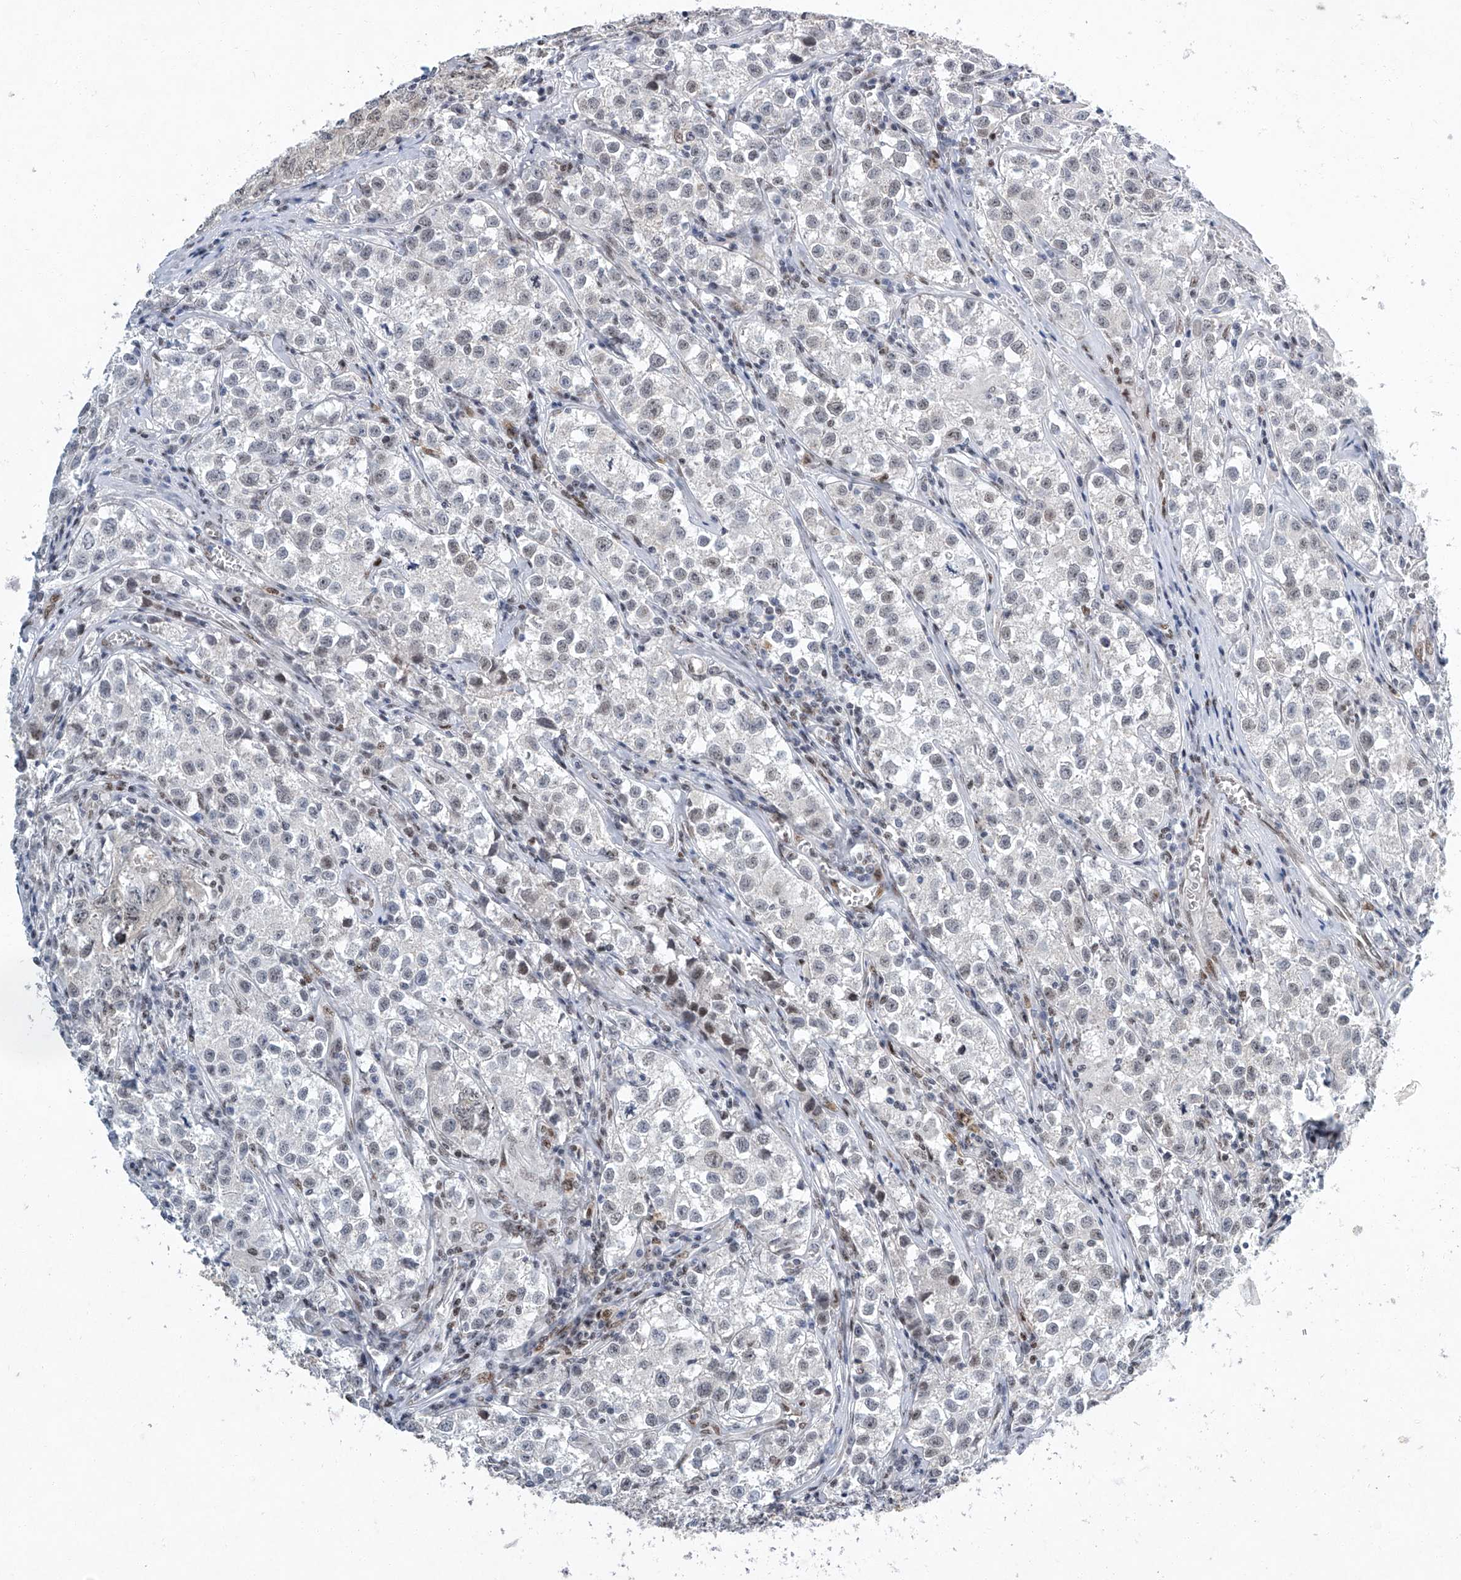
{"staining": {"intensity": "weak", "quantity": "<25%", "location": "nuclear"}, "tissue": "testis cancer", "cell_type": "Tumor cells", "image_type": "cancer", "snomed": [{"axis": "morphology", "description": "Seminoma, NOS"}, {"axis": "morphology", "description": "Carcinoma, Embryonal, NOS"}, {"axis": "topography", "description": "Testis"}], "caption": "A micrograph of testis cancer stained for a protein shows no brown staining in tumor cells.", "gene": "TFDP1", "patient": {"sex": "male", "age": 43}}